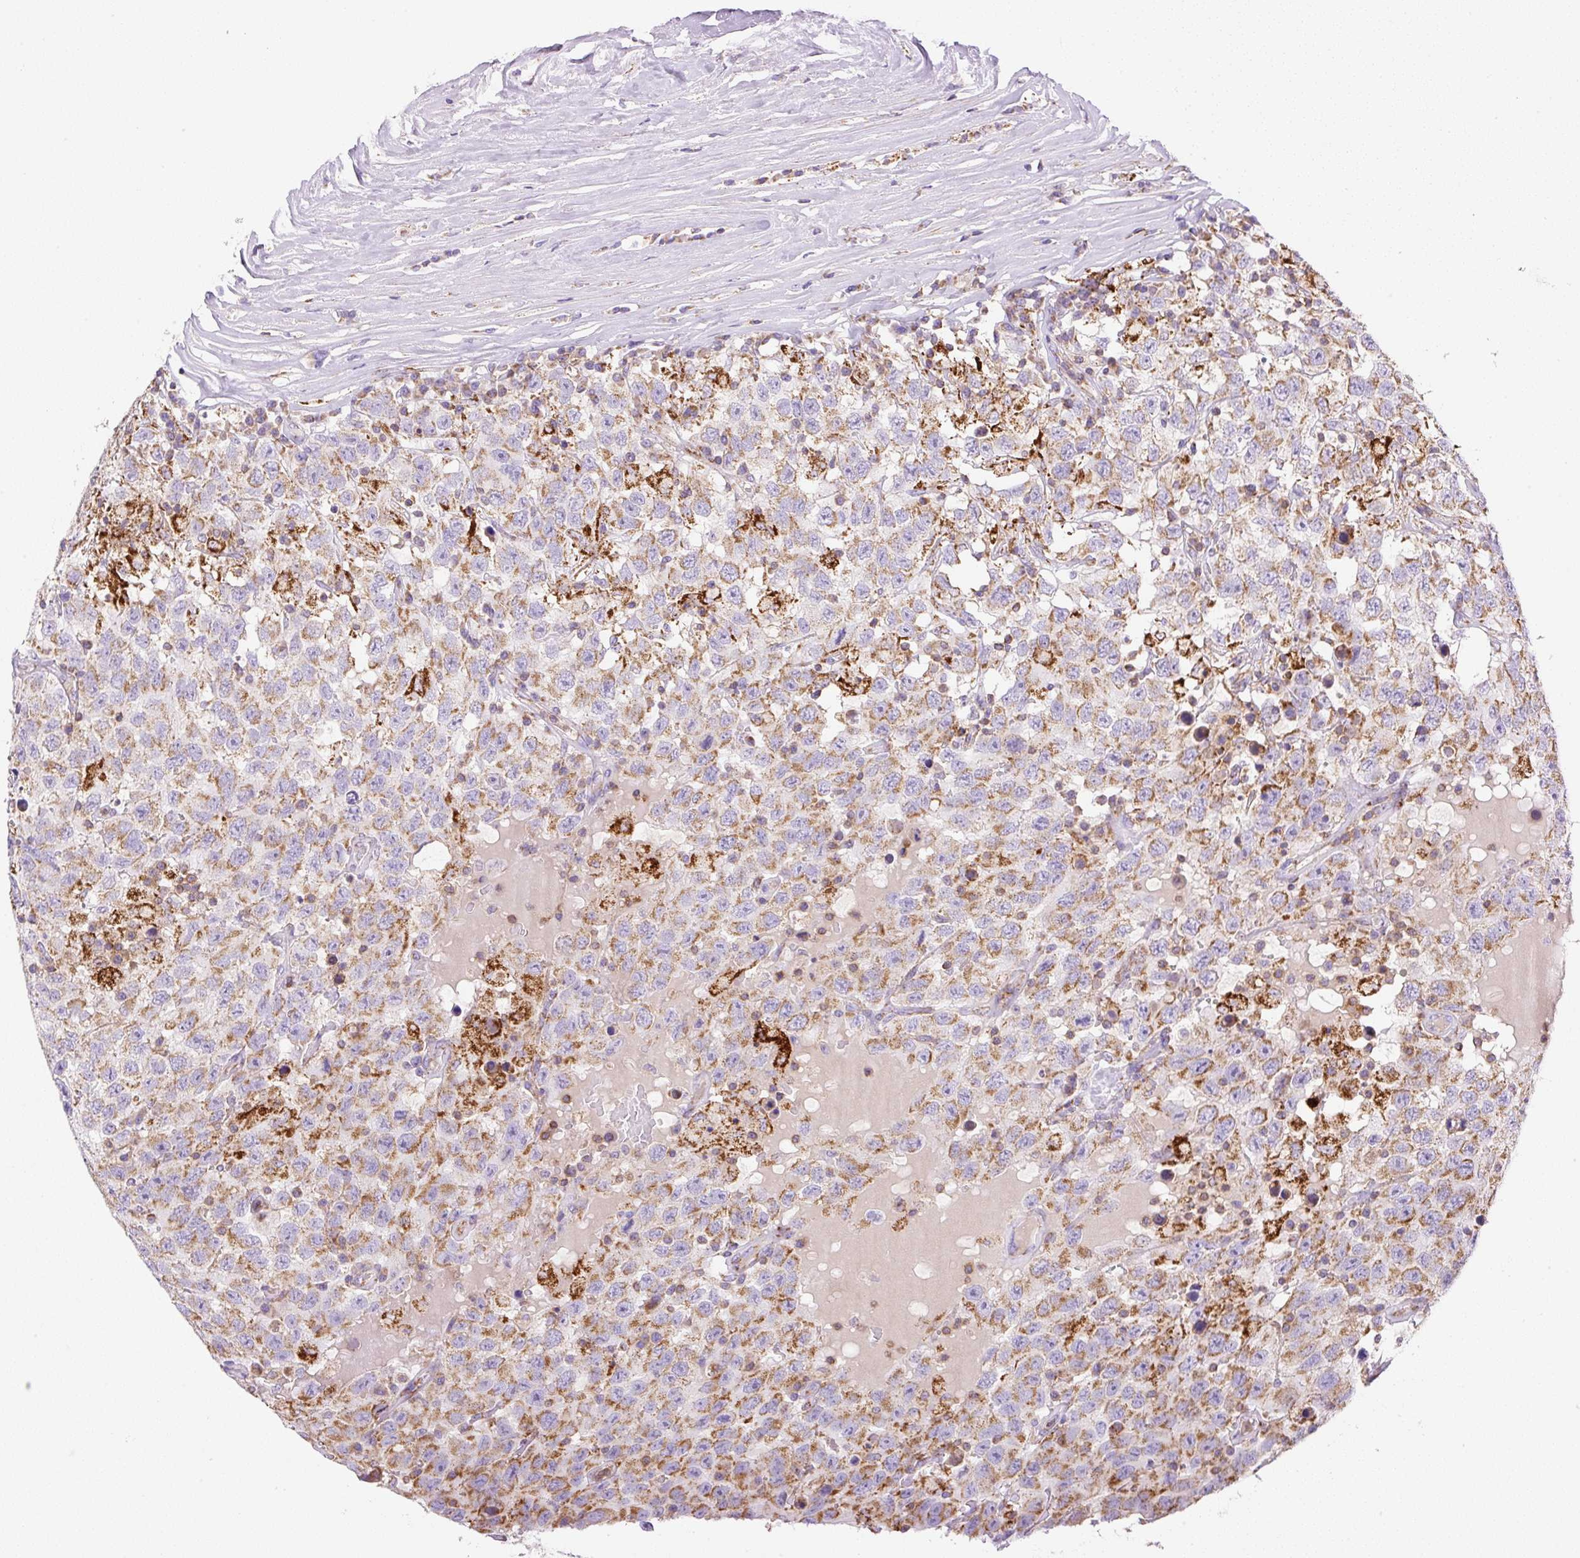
{"staining": {"intensity": "moderate", "quantity": ">75%", "location": "cytoplasmic/membranous"}, "tissue": "testis cancer", "cell_type": "Tumor cells", "image_type": "cancer", "snomed": [{"axis": "morphology", "description": "Seminoma, NOS"}, {"axis": "topography", "description": "Testis"}], "caption": "Human testis seminoma stained for a protein (brown) shows moderate cytoplasmic/membranous positive staining in approximately >75% of tumor cells.", "gene": "NF1", "patient": {"sex": "male", "age": 41}}